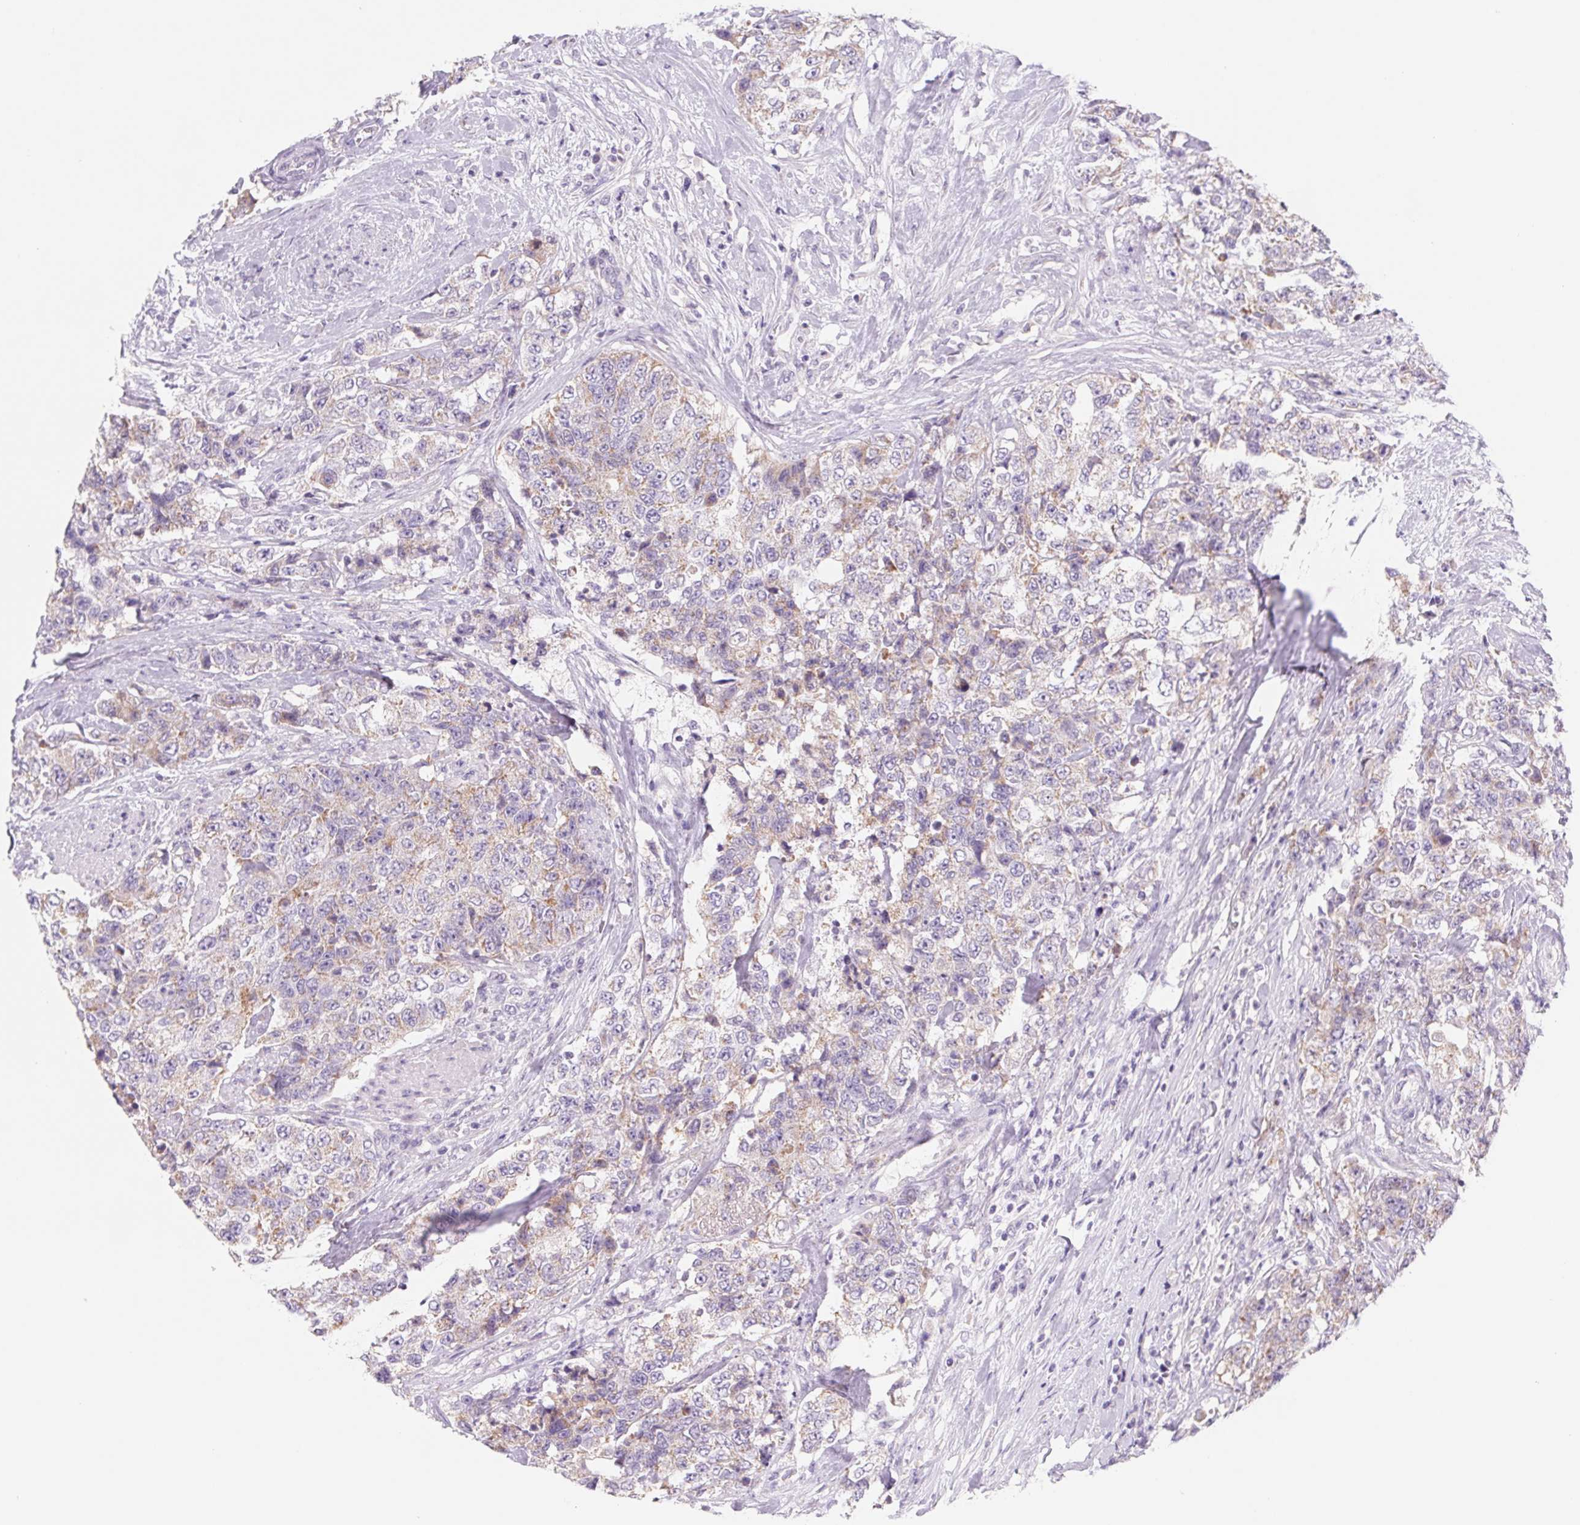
{"staining": {"intensity": "weak", "quantity": "<25%", "location": "cytoplasmic/membranous"}, "tissue": "urothelial cancer", "cell_type": "Tumor cells", "image_type": "cancer", "snomed": [{"axis": "morphology", "description": "Urothelial carcinoma, High grade"}, {"axis": "topography", "description": "Urinary bladder"}], "caption": "The immunohistochemistry (IHC) image has no significant positivity in tumor cells of urothelial carcinoma (high-grade) tissue.", "gene": "DPPA5", "patient": {"sex": "female", "age": 78}}